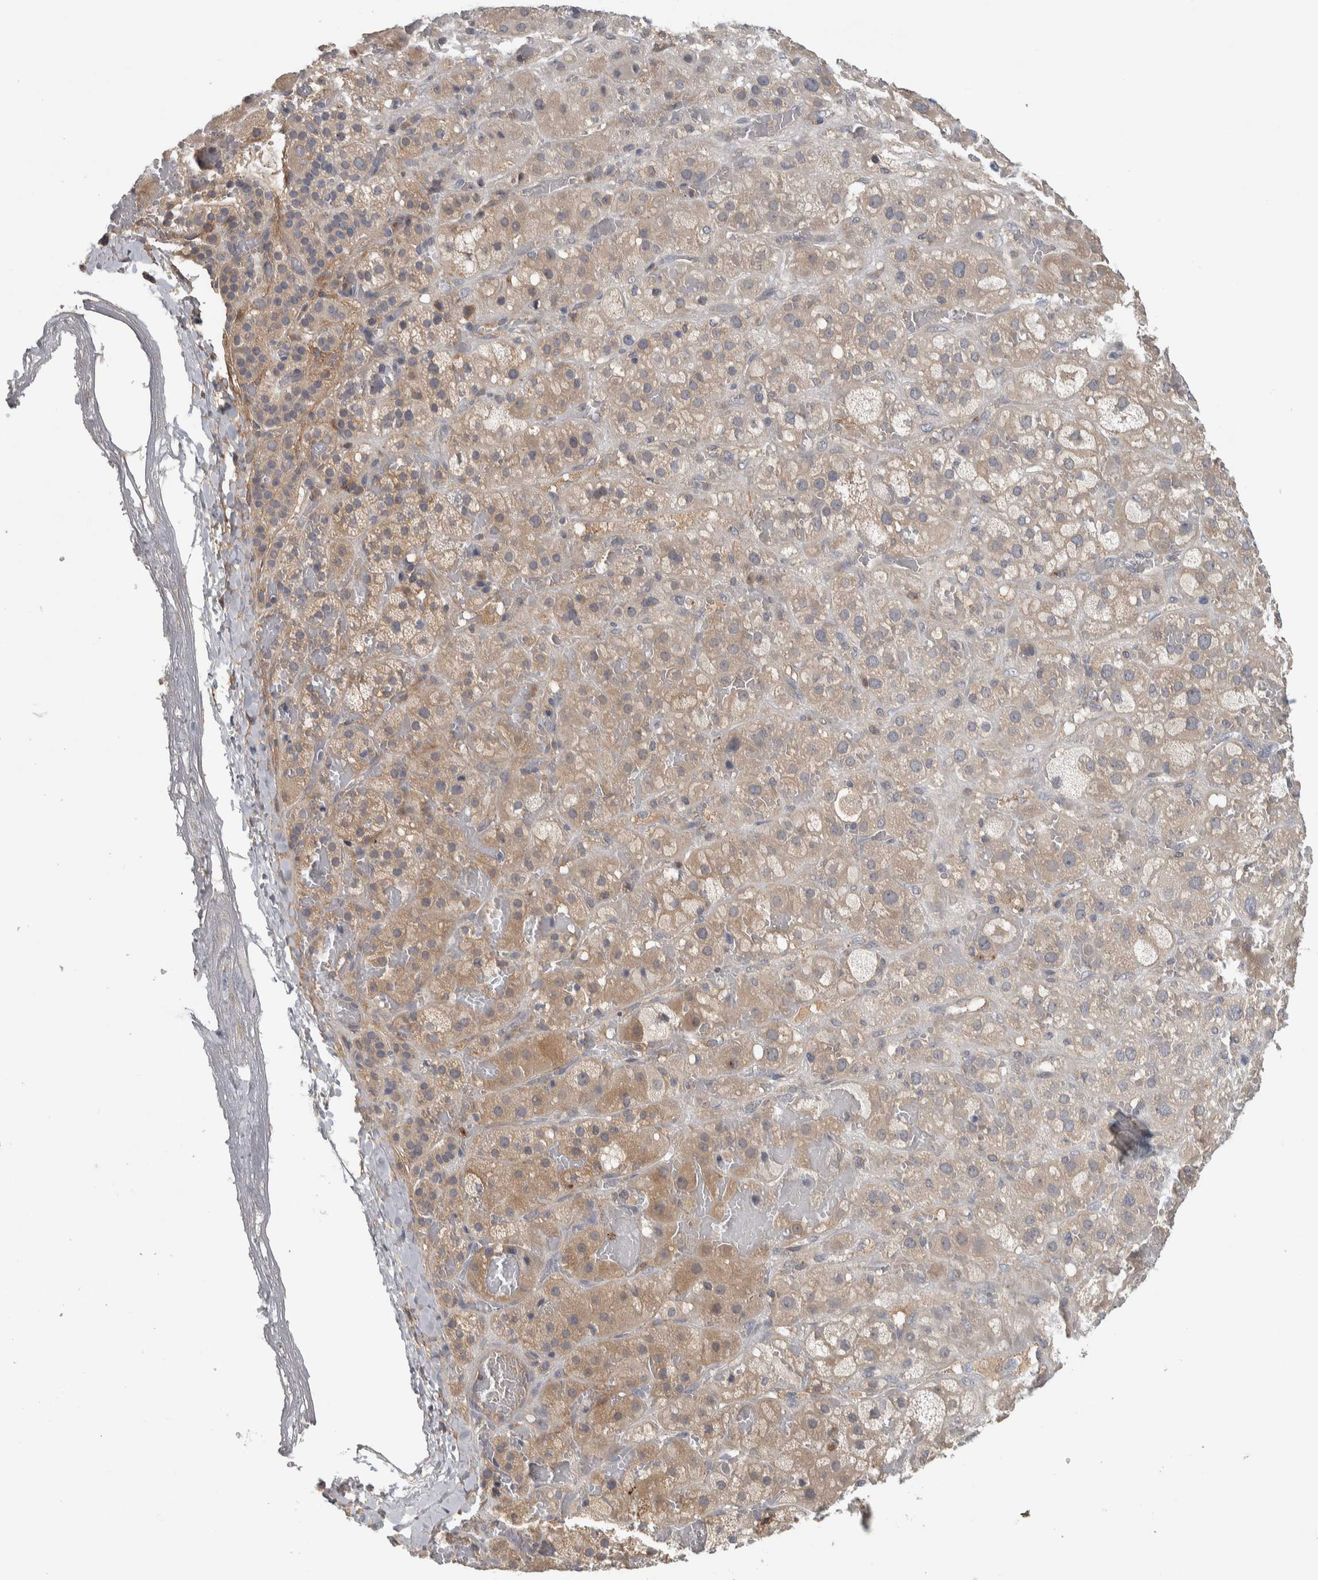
{"staining": {"intensity": "weak", "quantity": ">75%", "location": "cytoplasmic/membranous"}, "tissue": "adrenal gland", "cell_type": "Glandular cells", "image_type": "normal", "snomed": [{"axis": "morphology", "description": "Normal tissue, NOS"}, {"axis": "topography", "description": "Adrenal gland"}], "caption": "Immunohistochemical staining of normal adrenal gland displays weak cytoplasmic/membranous protein positivity in about >75% of glandular cells.", "gene": "ADPRM", "patient": {"sex": "female", "age": 47}}